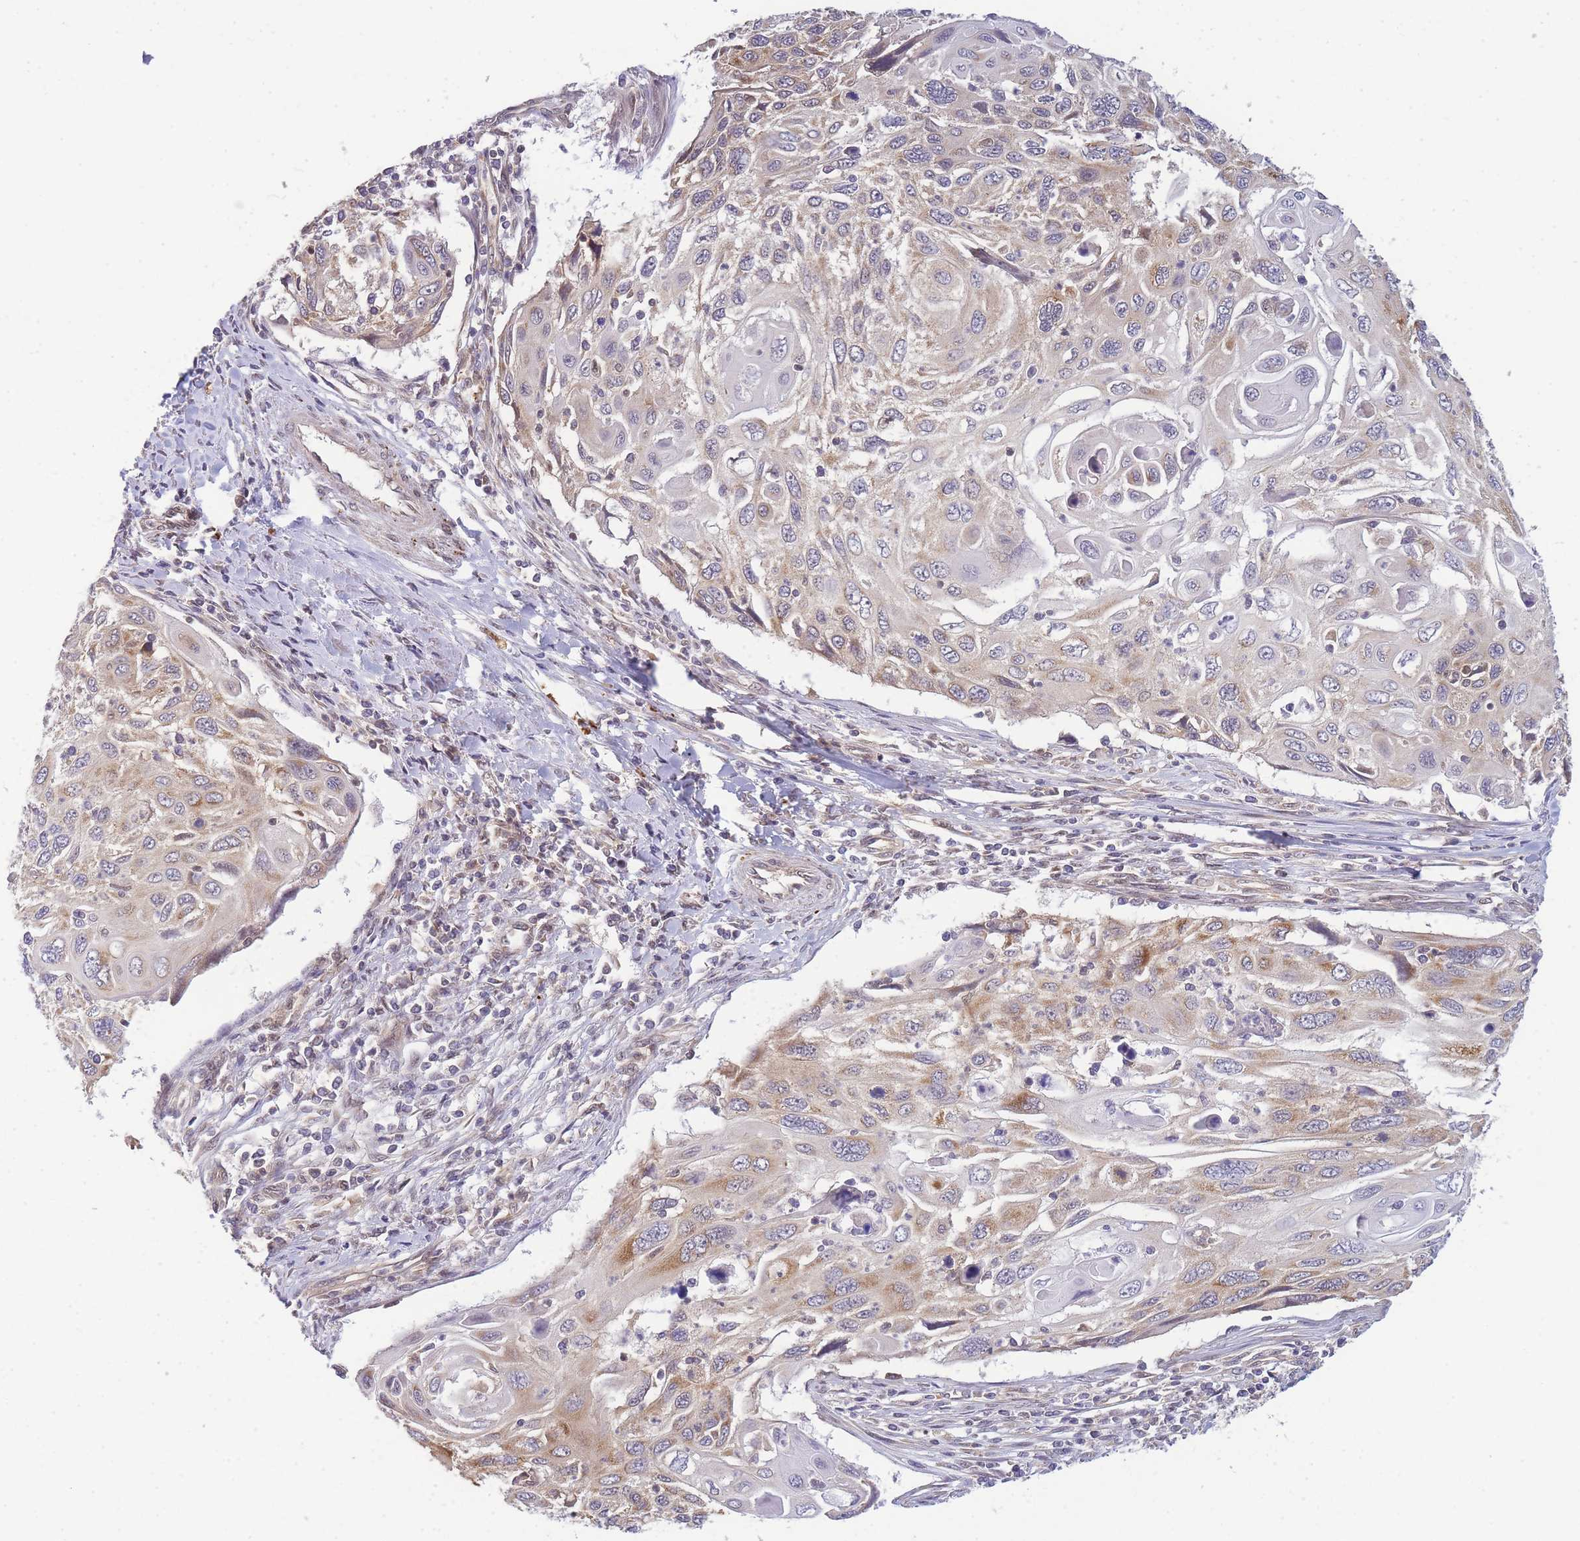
{"staining": {"intensity": "weak", "quantity": "25%-75%", "location": "cytoplasmic/membranous"}, "tissue": "cervical cancer", "cell_type": "Tumor cells", "image_type": "cancer", "snomed": [{"axis": "morphology", "description": "Squamous cell carcinoma, NOS"}, {"axis": "topography", "description": "Cervix"}], "caption": "Weak cytoplasmic/membranous positivity is present in about 25%-75% of tumor cells in squamous cell carcinoma (cervical). (DAB (3,3'-diaminobenzidine) IHC with brightfield microscopy, high magnification).", "gene": "MRPL23", "patient": {"sex": "female", "age": 70}}